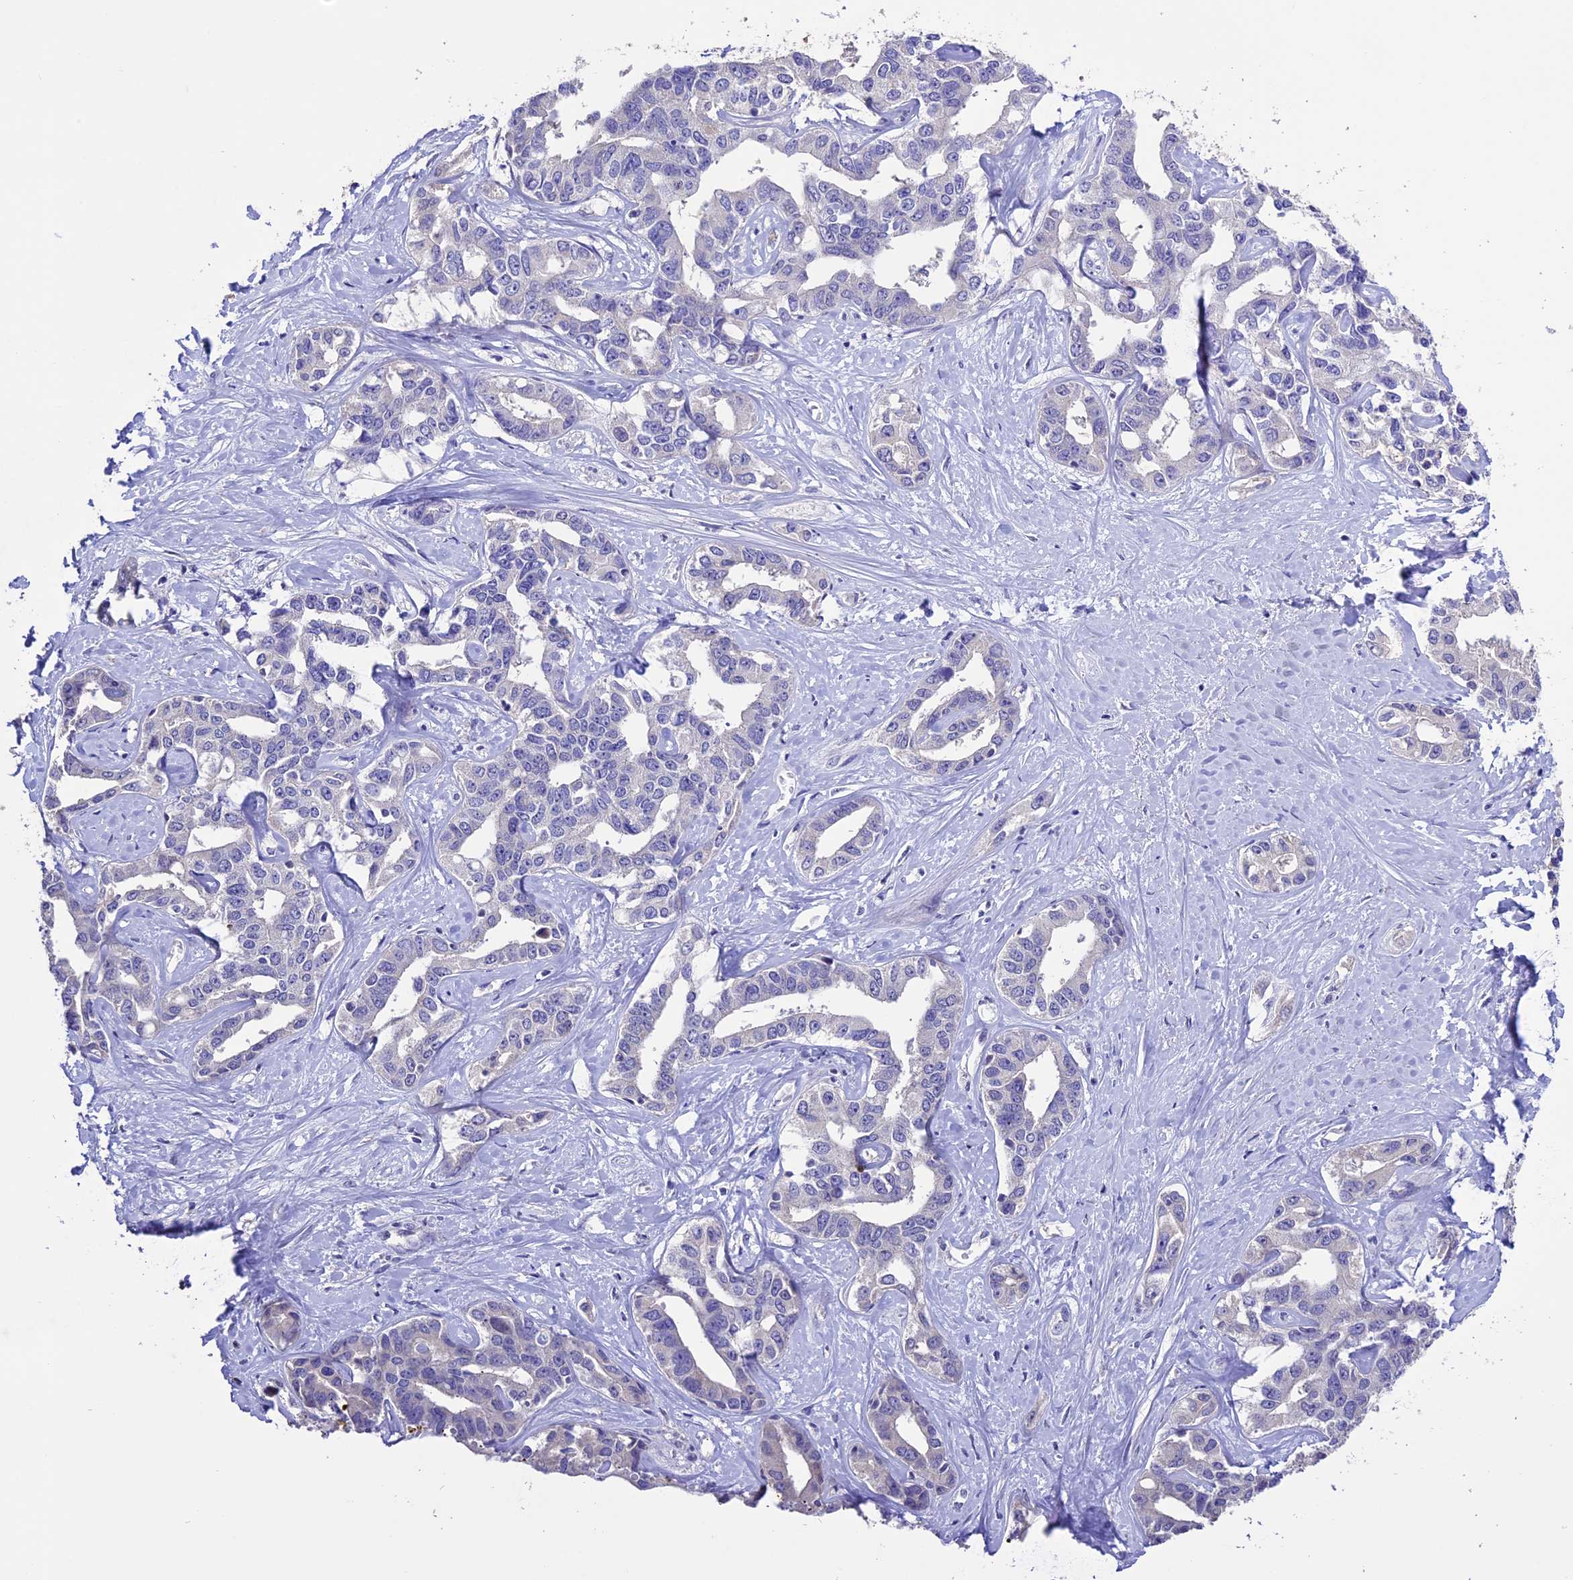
{"staining": {"intensity": "negative", "quantity": "none", "location": "none"}, "tissue": "liver cancer", "cell_type": "Tumor cells", "image_type": "cancer", "snomed": [{"axis": "morphology", "description": "Cholangiocarcinoma"}, {"axis": "topography", "description": "Liver"}], "caption": "The immunohistochemistry micrograph has no significant positivity in tumor cells of liver cancer (cholangiocarcinoma) tissue.", "gene": "DIS3L", "patient": {"sex": "male", "age": 59}}